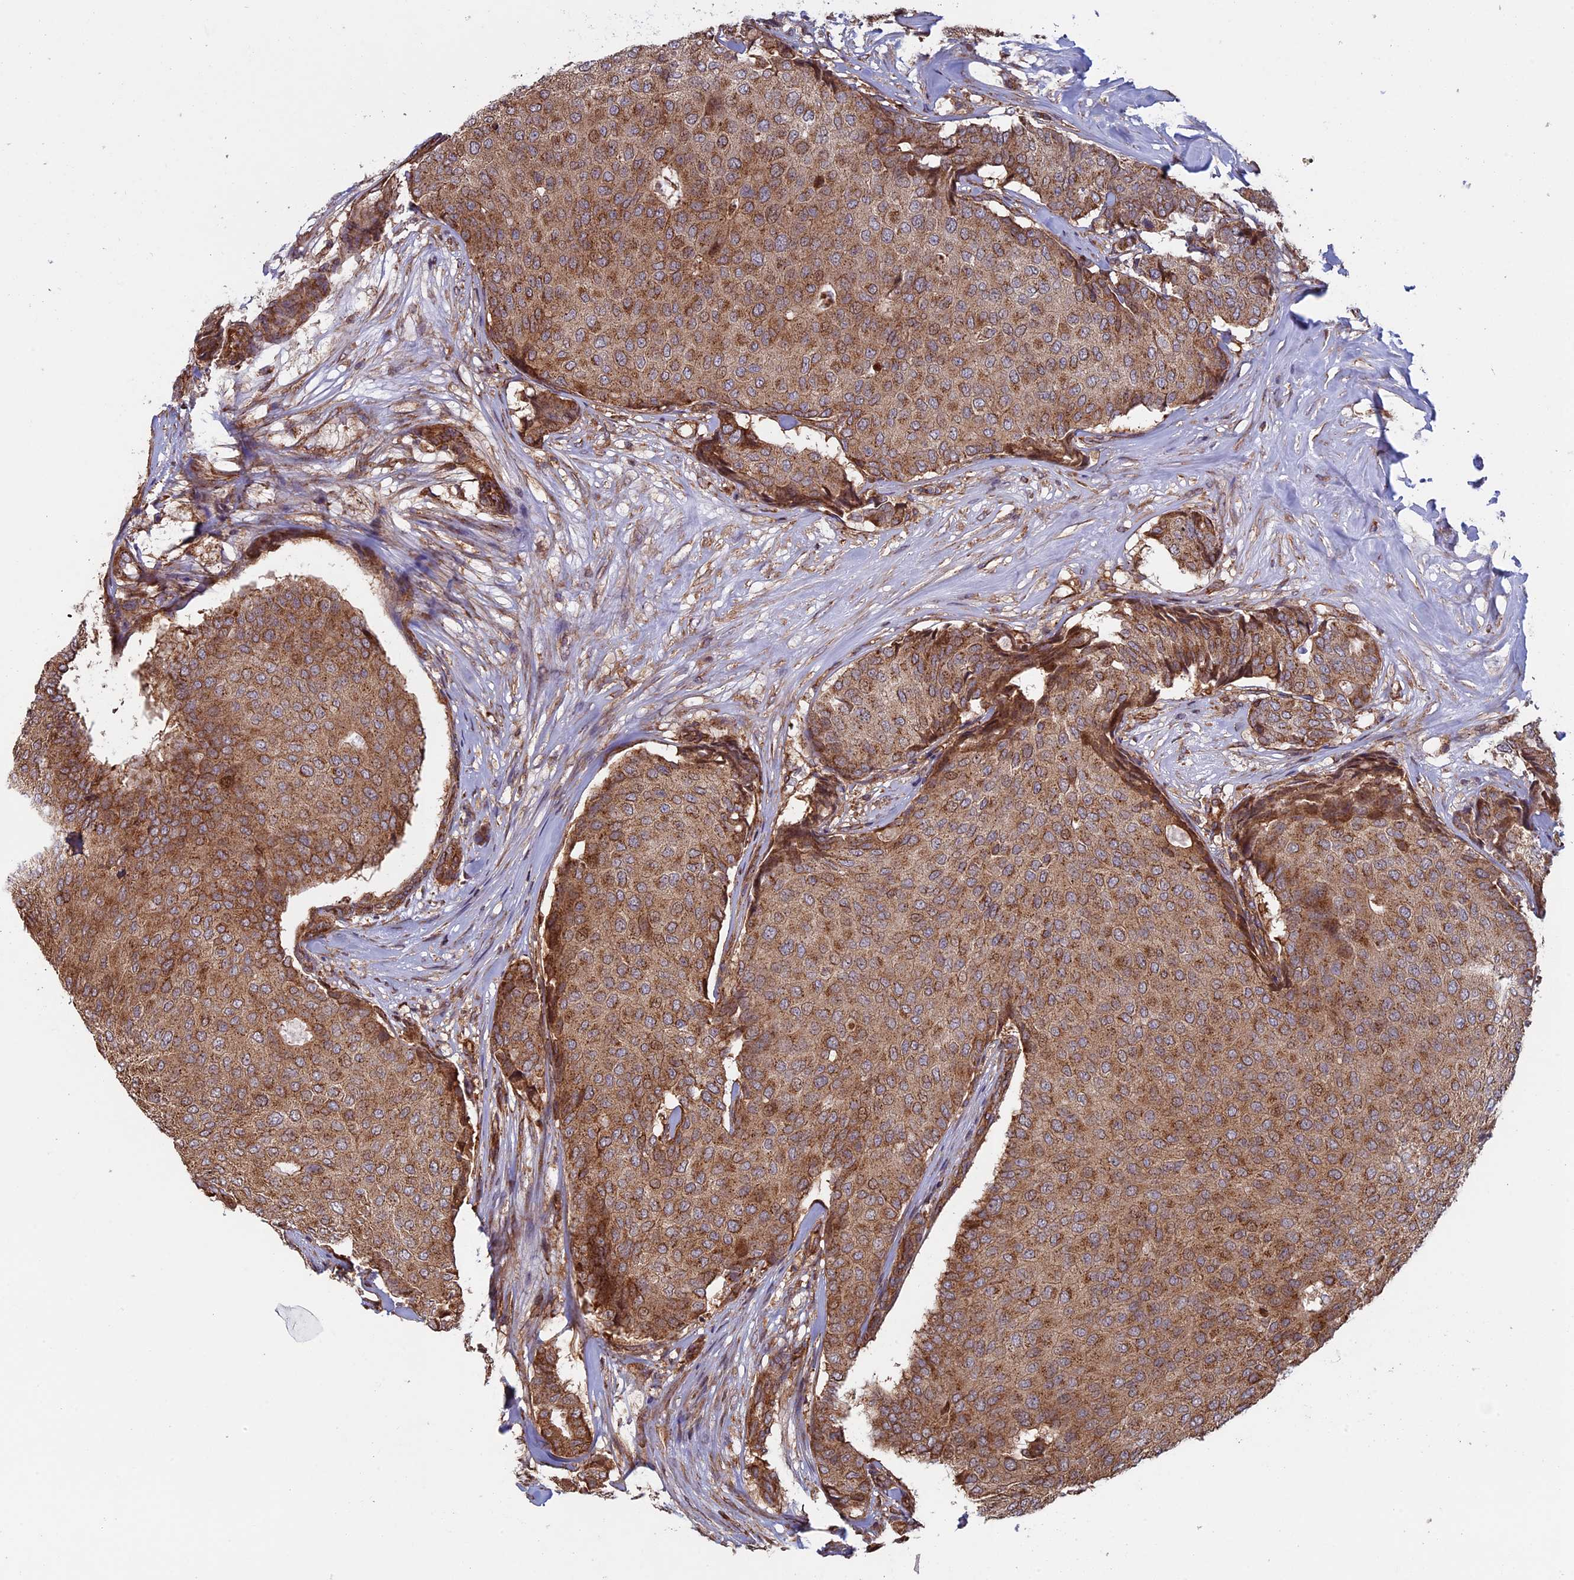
{"staining": {"intensity": "moderate", "quantity": ">75%", "location": "cytoplasmic/membranous"}, "tissue": "breast cancer", "cell_type": "Tumor cells", "image_type": "cancer", "snomed": [{"axis": "morphology", "description": "Duct carcinoma"}, {"axis": "topography", "description": "Breast"}], "caption": "A brown stain shows moderate cytoplasmic/membranous positivity of a protein in human breast cancer (infiltrating ductal carcinoma) tumor cells.", "gene": "CCDC8", "patient": {"sex": "female", "age": 75}}